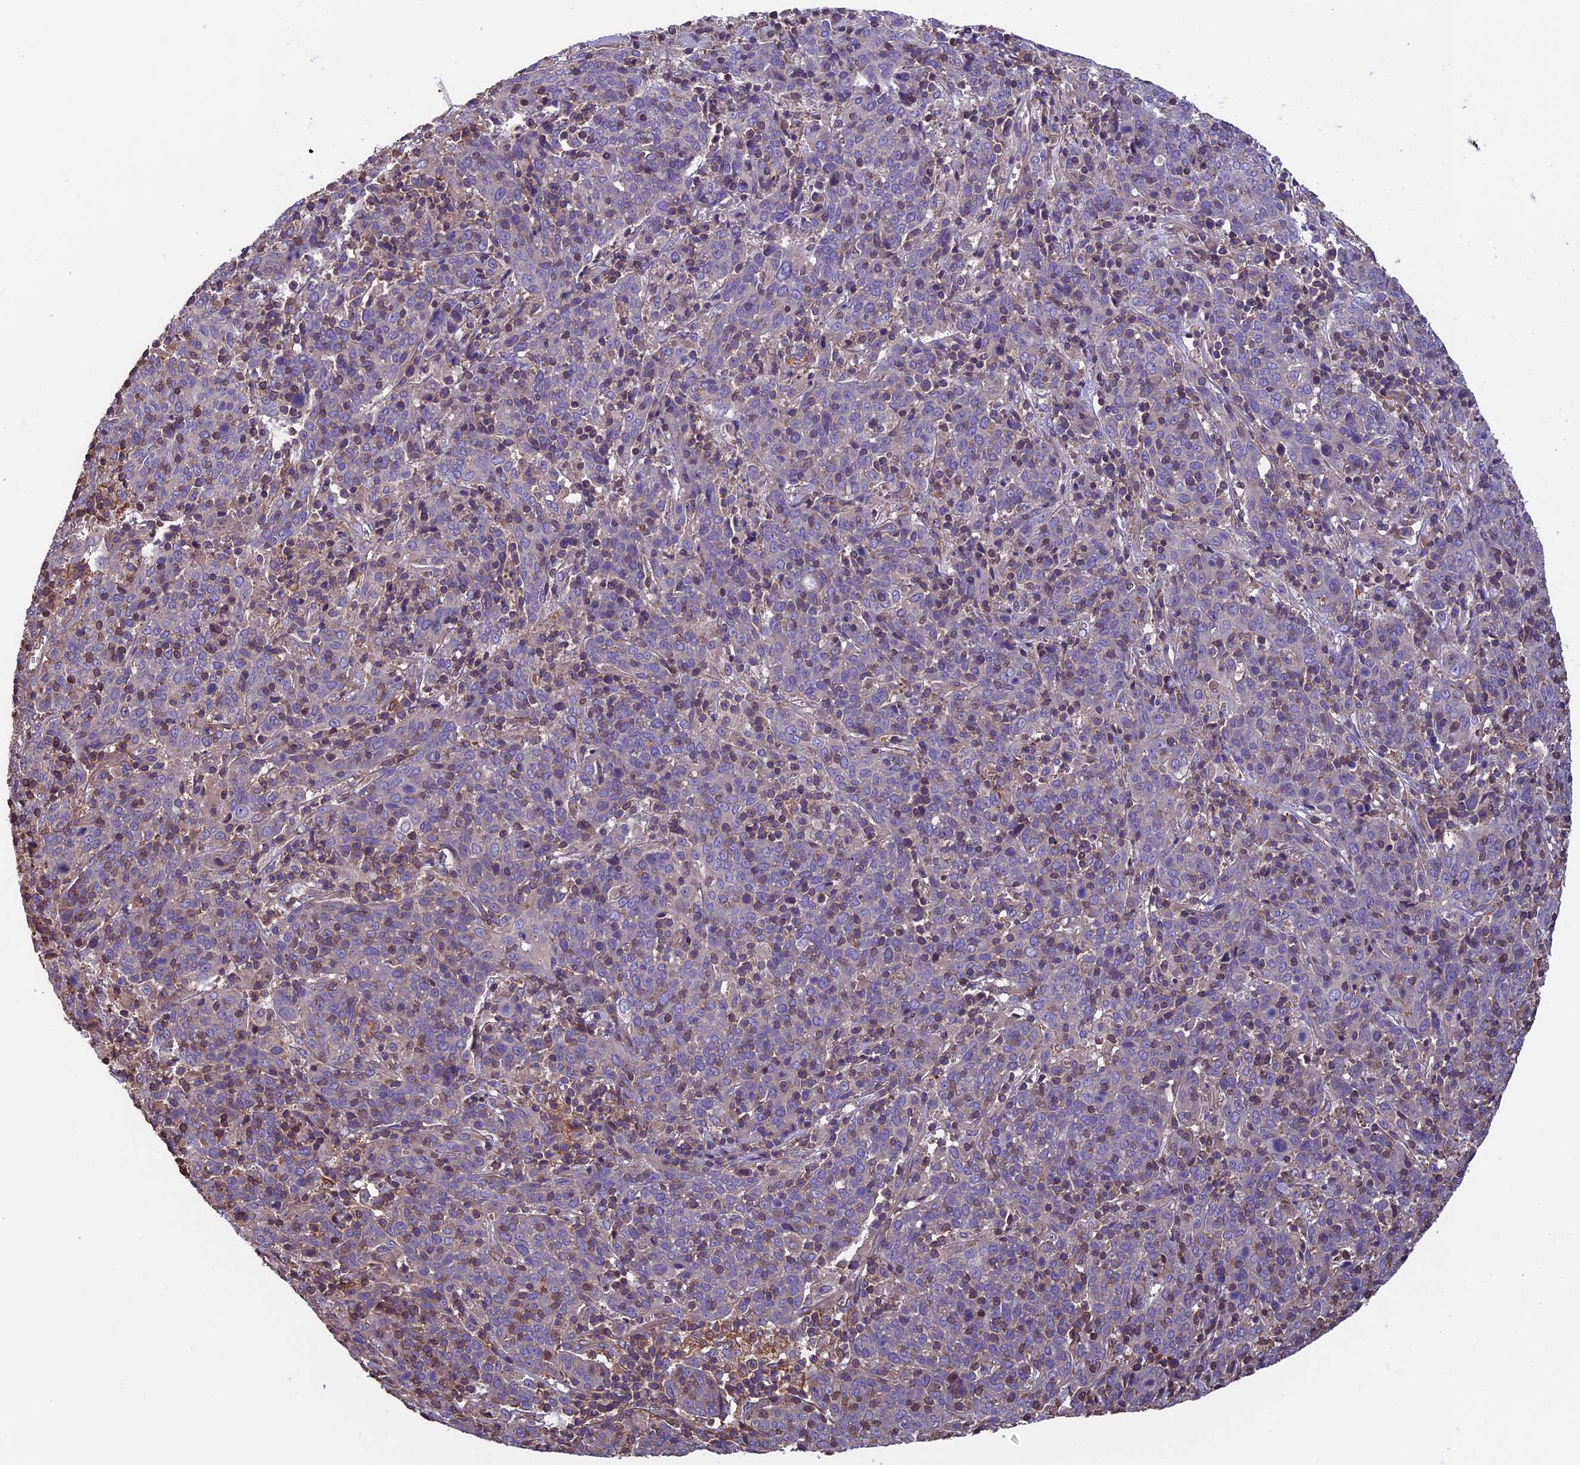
{"staining": {"intensity": "negative", "quantity": "none", "location": "none"}, "tissue": "cervical cancer", "cell_type": "Tumor cells", "image_type": "cancer", "snomed": [{"axis": "morphology", "description": "Squamous cell carcinoma, NOS"}, {"axis": "topography", "description": "Cervix"}], "caption": "Immunohistochemical staining of cervical cancer reveals no significant expression in tumor cells.", "gene": "CCDC153", "patient": {"sex": "female", "age": 67}}